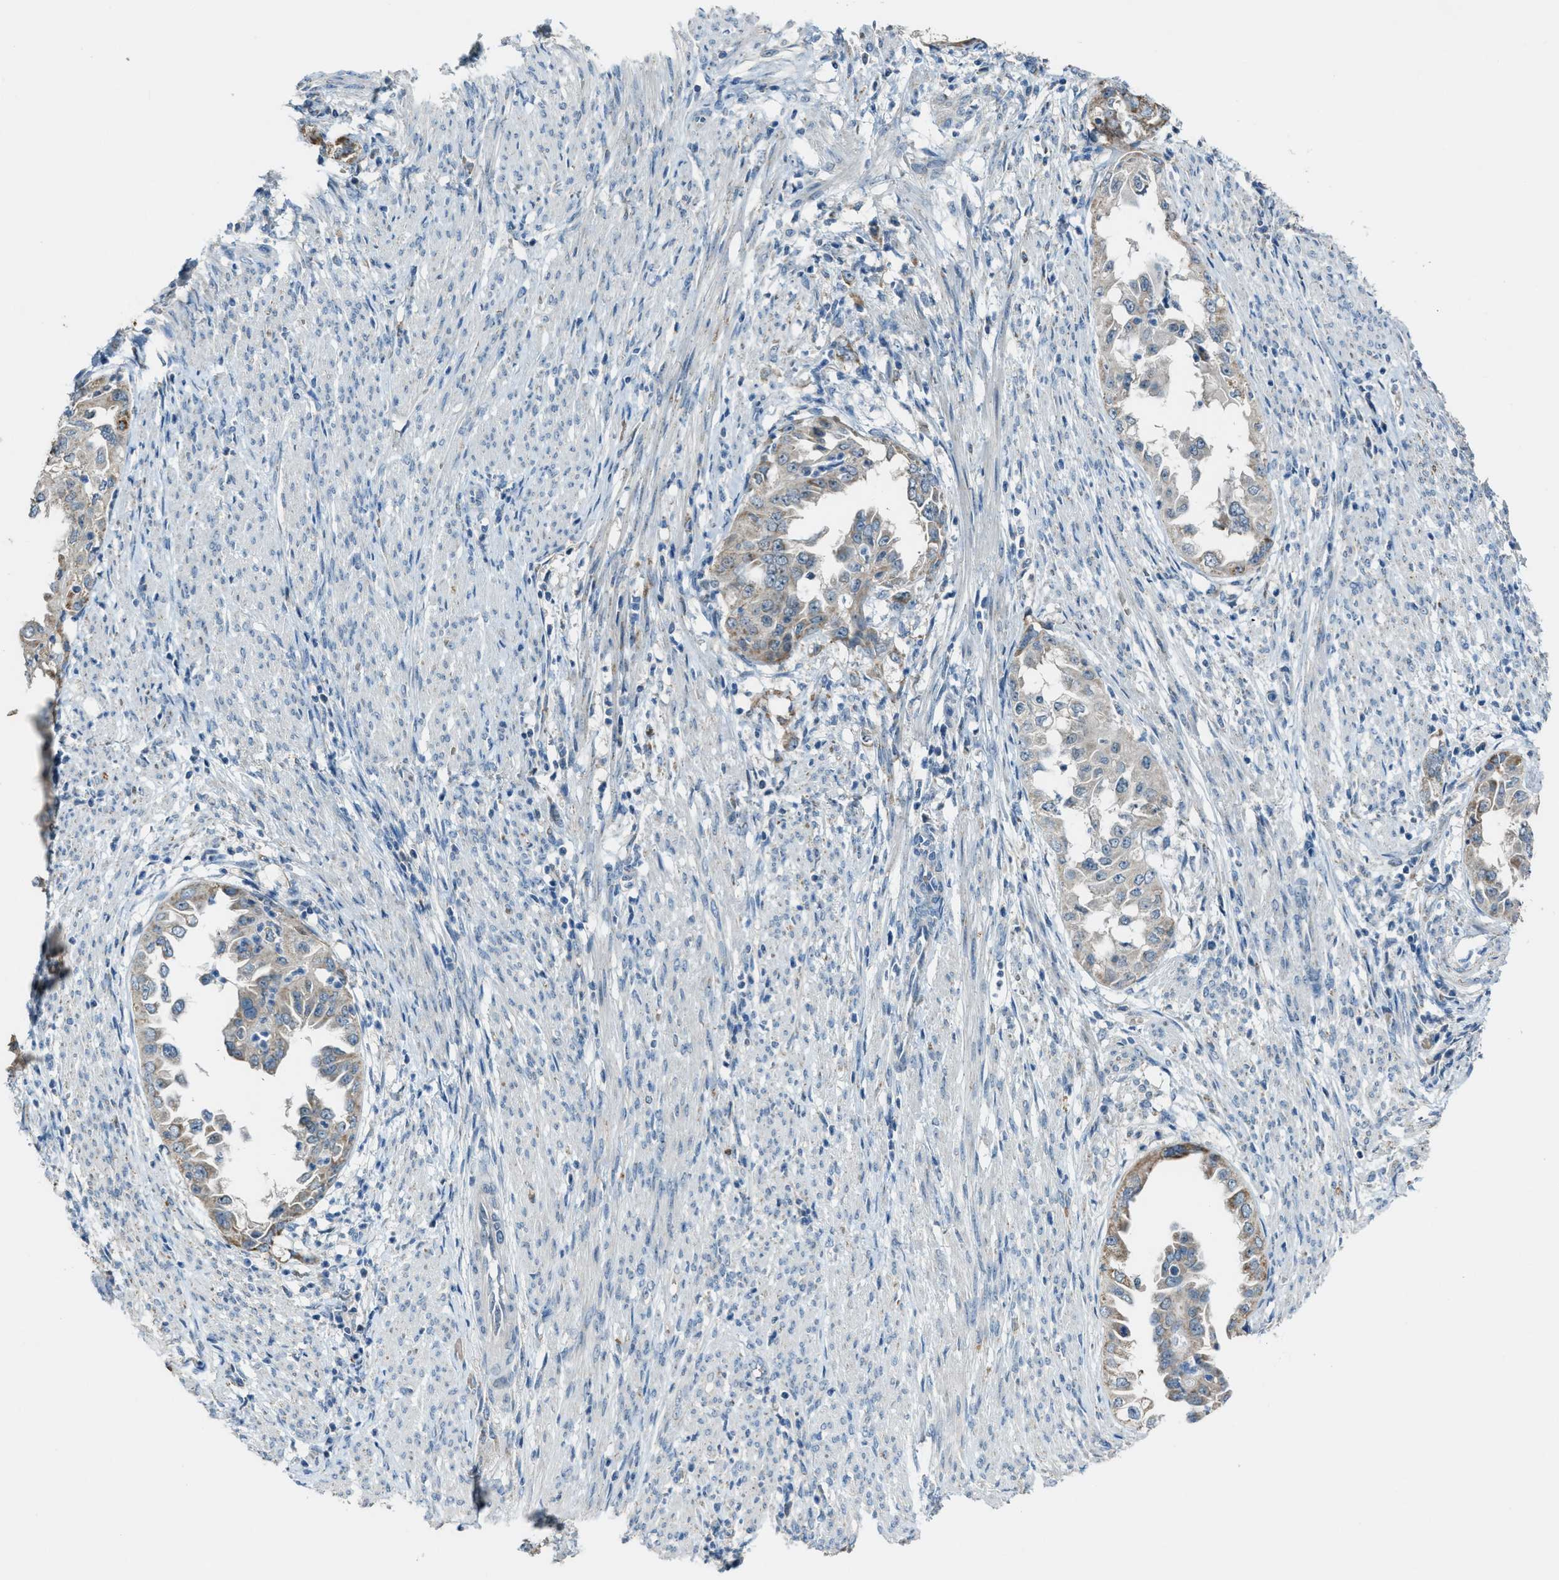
{"staining": {"intensity": "weak", "quantity": "<25%", "location": "cytoplasmic/membranous"}, "tissue": "endometrial cancer", "cell_type": "Tumor cells", "image_type": "cancer", "snomed": [{"axis": "morphology", "description": "Adenocarcinoma, NOS"}, {"axis": "topography", "description": "Endometrium"}], "caption": "A high-resolution micrograph shows immunohistochemistry (IHC) staining of adenocarcinoma (endometrial), which exhibits no significant expression in tumor cells.", "gene": "CDON", "patient": {"sex": "female", "age": 85}}